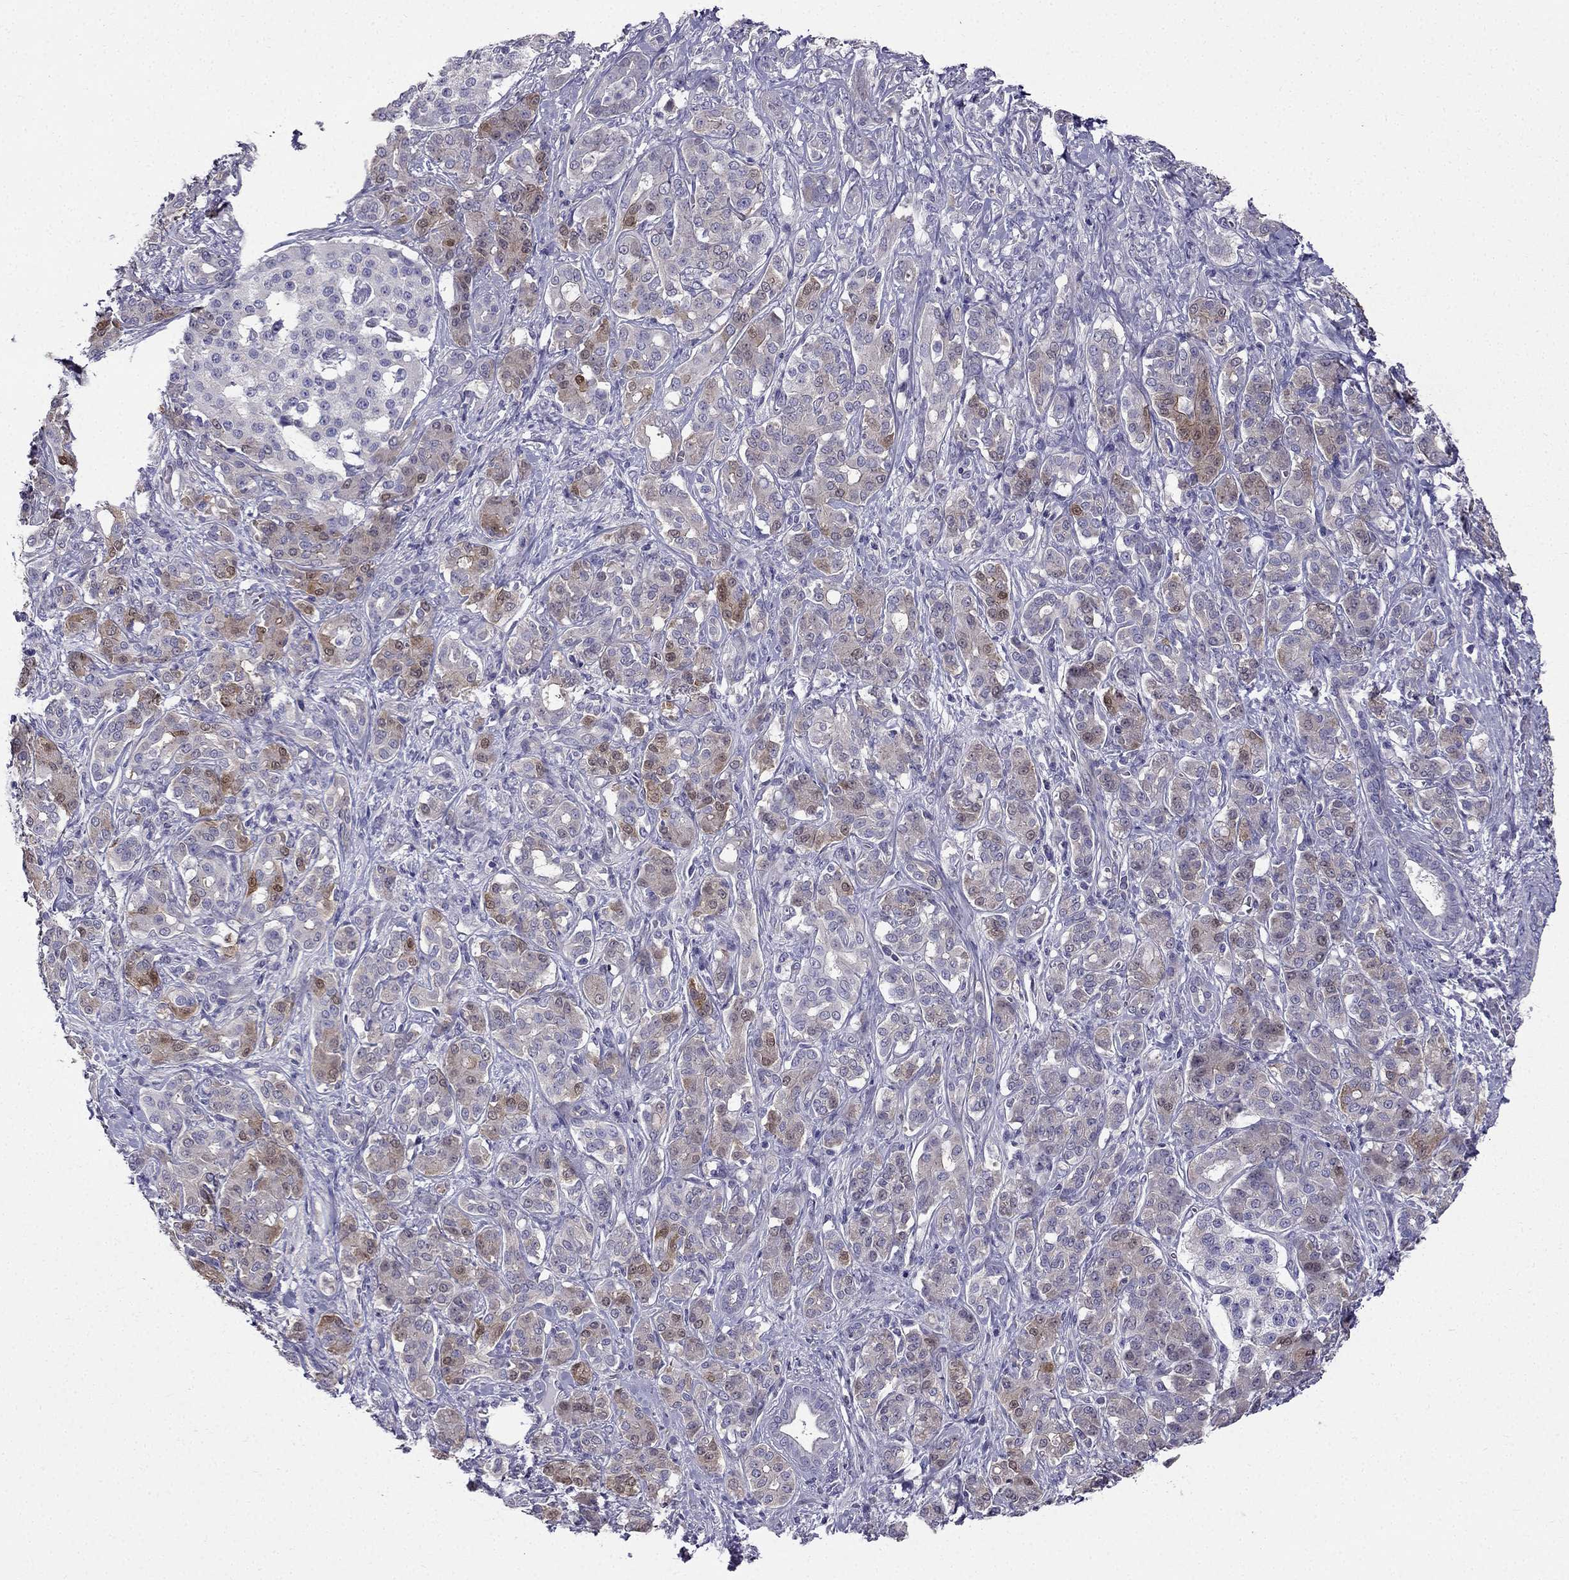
{"staining": {"intensity": "moderate", "quantity": "<25%", "location": "cytoplasmic/membranous"}, "tissue": "pancreatic cancer", "cell_type": "Tumor cells", "image_type": "cancer", "snomed": [{"axis": "morphology", "description": "Normal tissue, NOS"}, {"axis": "morphology", "description": "Inflammation, NOS"}, {"axis": "morphology", "description": "Adenocarcinoma, NOS"}, {"axis": "topography", "description": "Pancreas"}], "caption": "Pancreatic cancer tissue displays moderate cytoplasmic/membranous expression in about <25% of tumor cells", "gene": "AS3MT", "patient": {"sex": "male", "age": 57}}